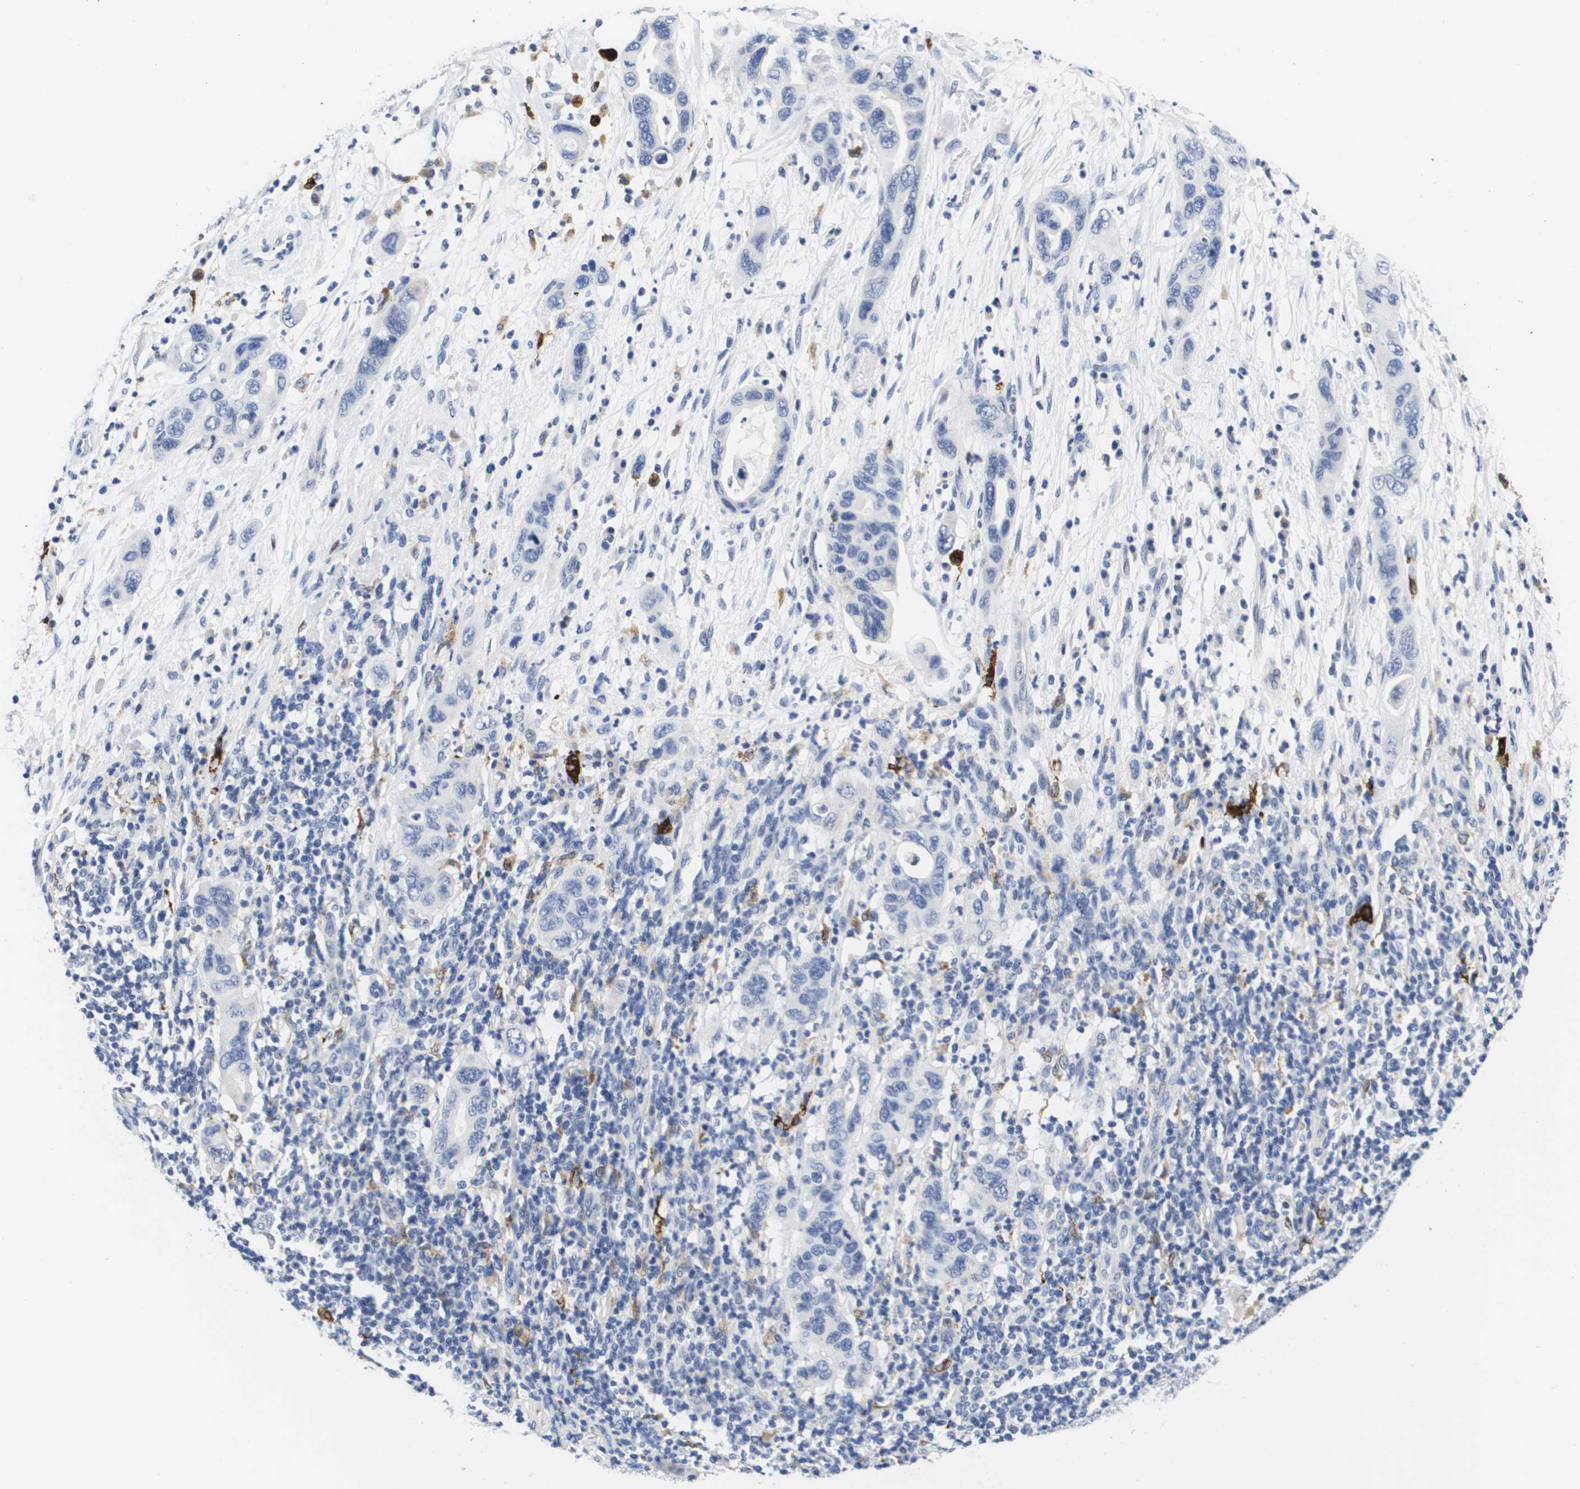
{"staining": {"intensity": "negative", "quantity": "none", "location": "none"}, "tissue": "pancreatic cancer", "cell_type": "Tumor cells", "image_type": "cancer", "snomed": [{"axis": "morphology", "description": "Adenocarcinoma, NOS"}, {"axis": "topography", "description": "Pancreas"}], "caption": "An immunohistochemistry micrograph of pancreatic cancer (adenocarcinoma) is shown. There is no staining in tumor cells of pancreatic cancer (adenocarcinoma).", "gene": "HMOX1", "patient": {"sex": "female", "age": 71}}